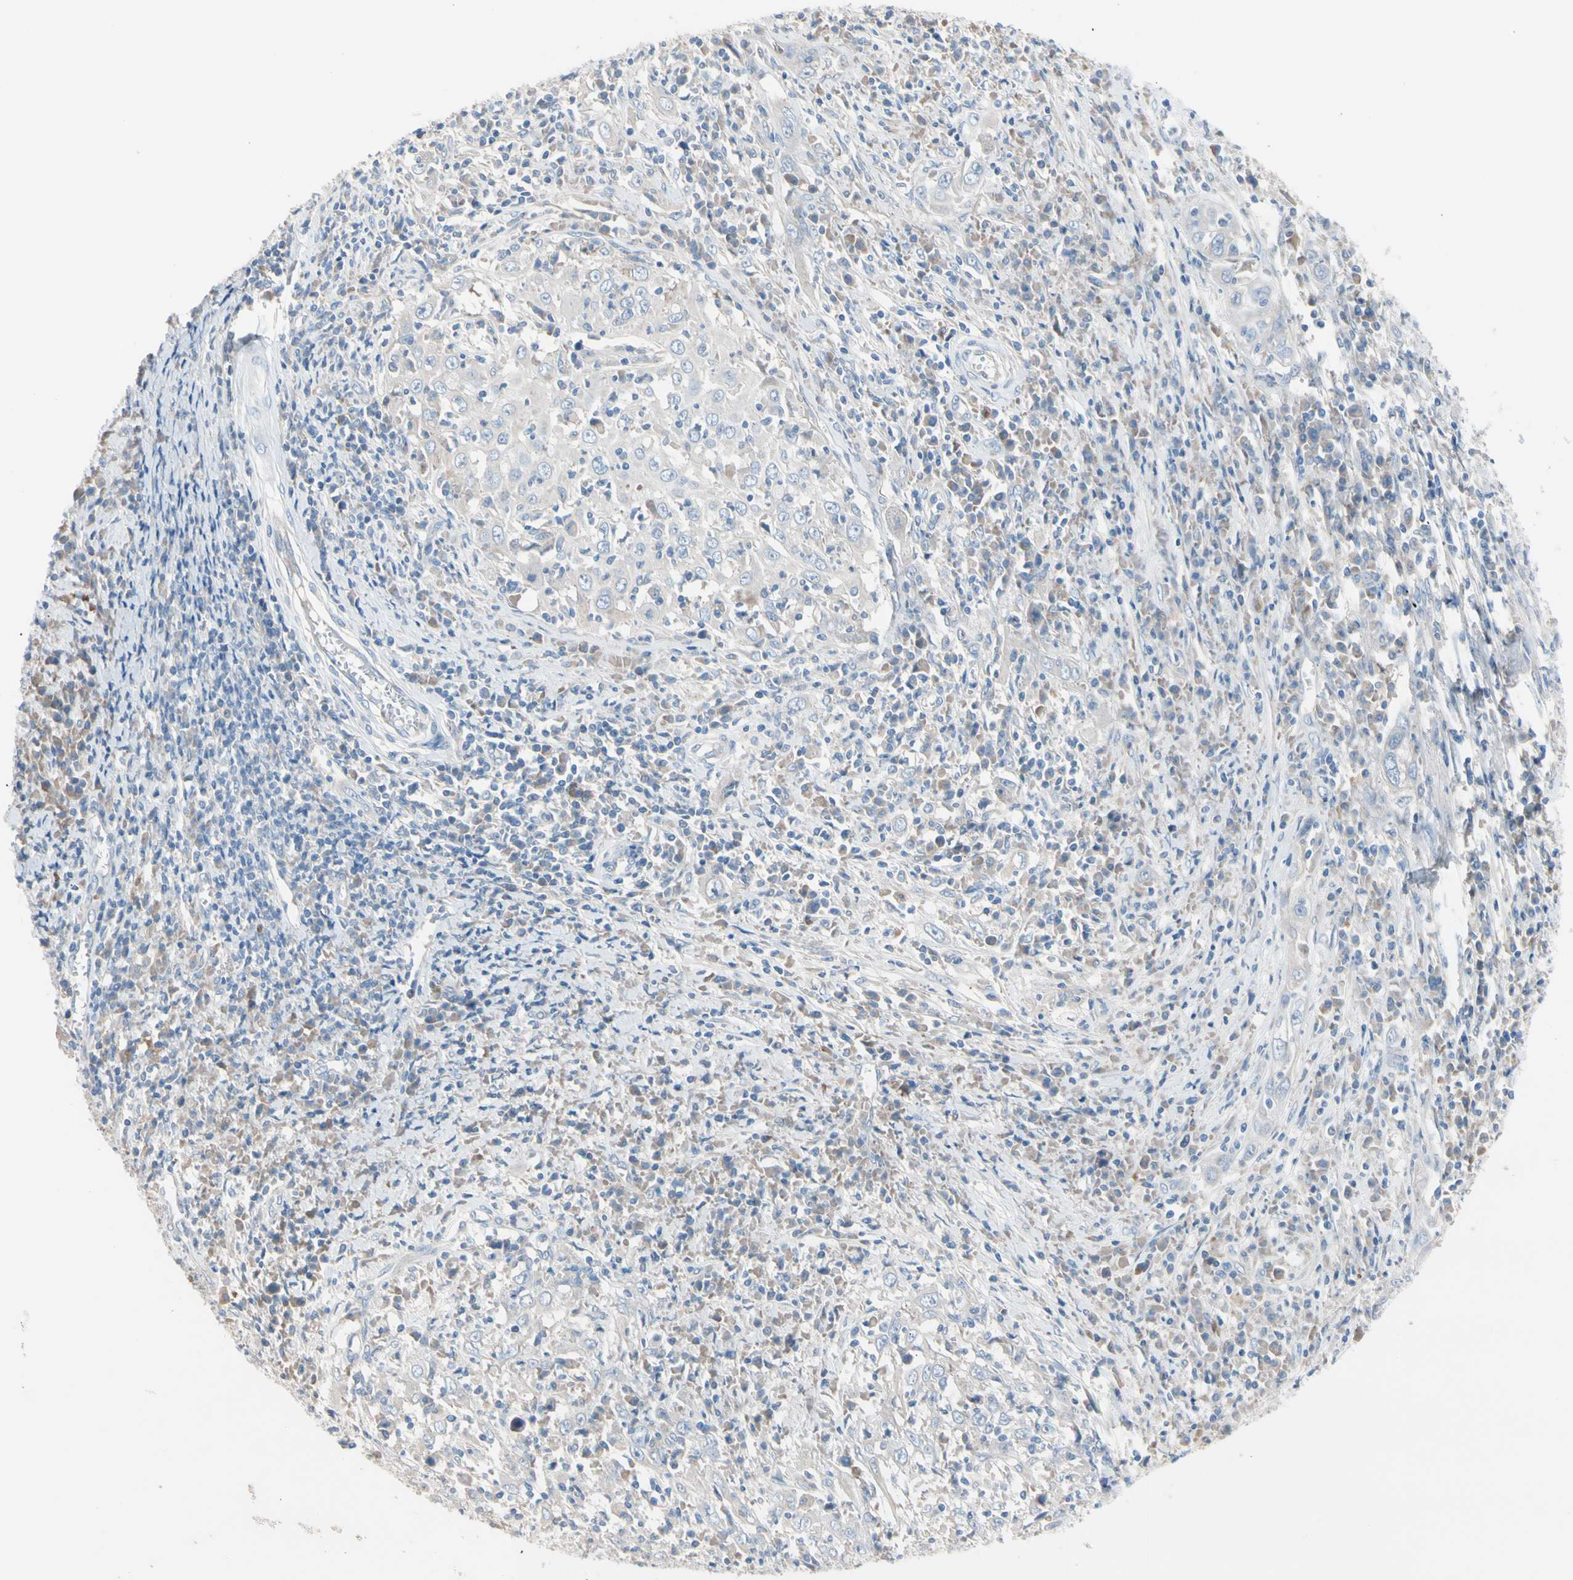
{"staining": {"intensity": "negative", "quantity": "none", "location": "none"}, "tissue": "cervical cancer", "cell_type": "Tumor cells", "image_type": "cancer", "snomed": [{"axis": "morphology", "description": "Squamous cell carcinoma, NOS"}, {"axis": "topography", "description": "Cervix"}], "caption": "The photomicrograph exhibits no staining of tumor cells in cervical squamous cell carcinoma.", "gene": "CASQ1", "patient": {"sex": "female", "age": 46}}